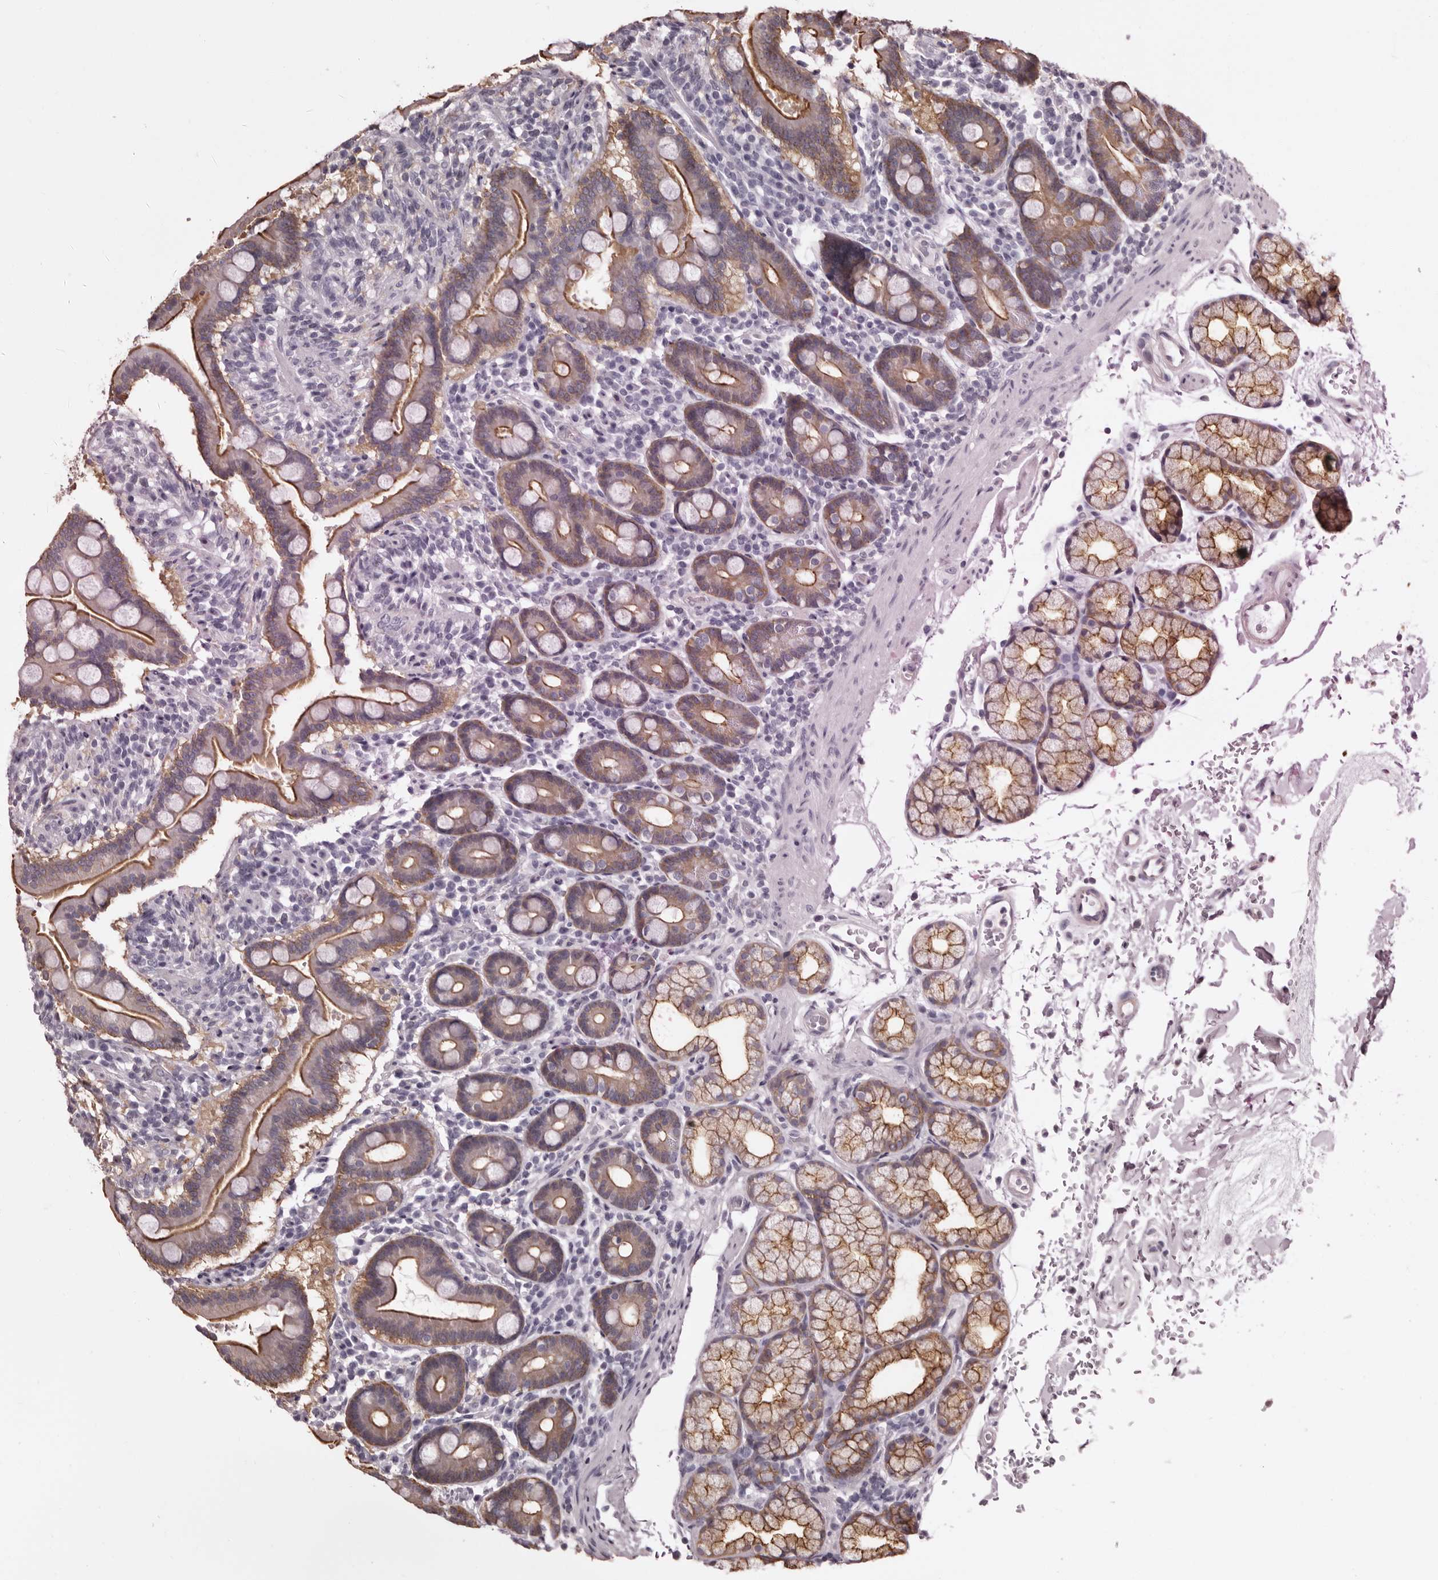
{"staining": {"intensity": "moderate", "quantity": ">75%", "location": "cytoplasmic/membranous"}, "tissue": "duodenum", "cell_type": "Glandular cells", "image_type": "normal", "snomed": [{"axis": "morphology", "description": "Normal tissue, NOS"}, {"axis": "topography", "description": "Duodenum"}], "caption": "Duodenum stained with a brown dye shows moderate cytoplasmic/membranous positive positivity in approximately >75% of glandular cells.", "gene": "LAD1", "patient": {"sex": "male", "age": 54}}